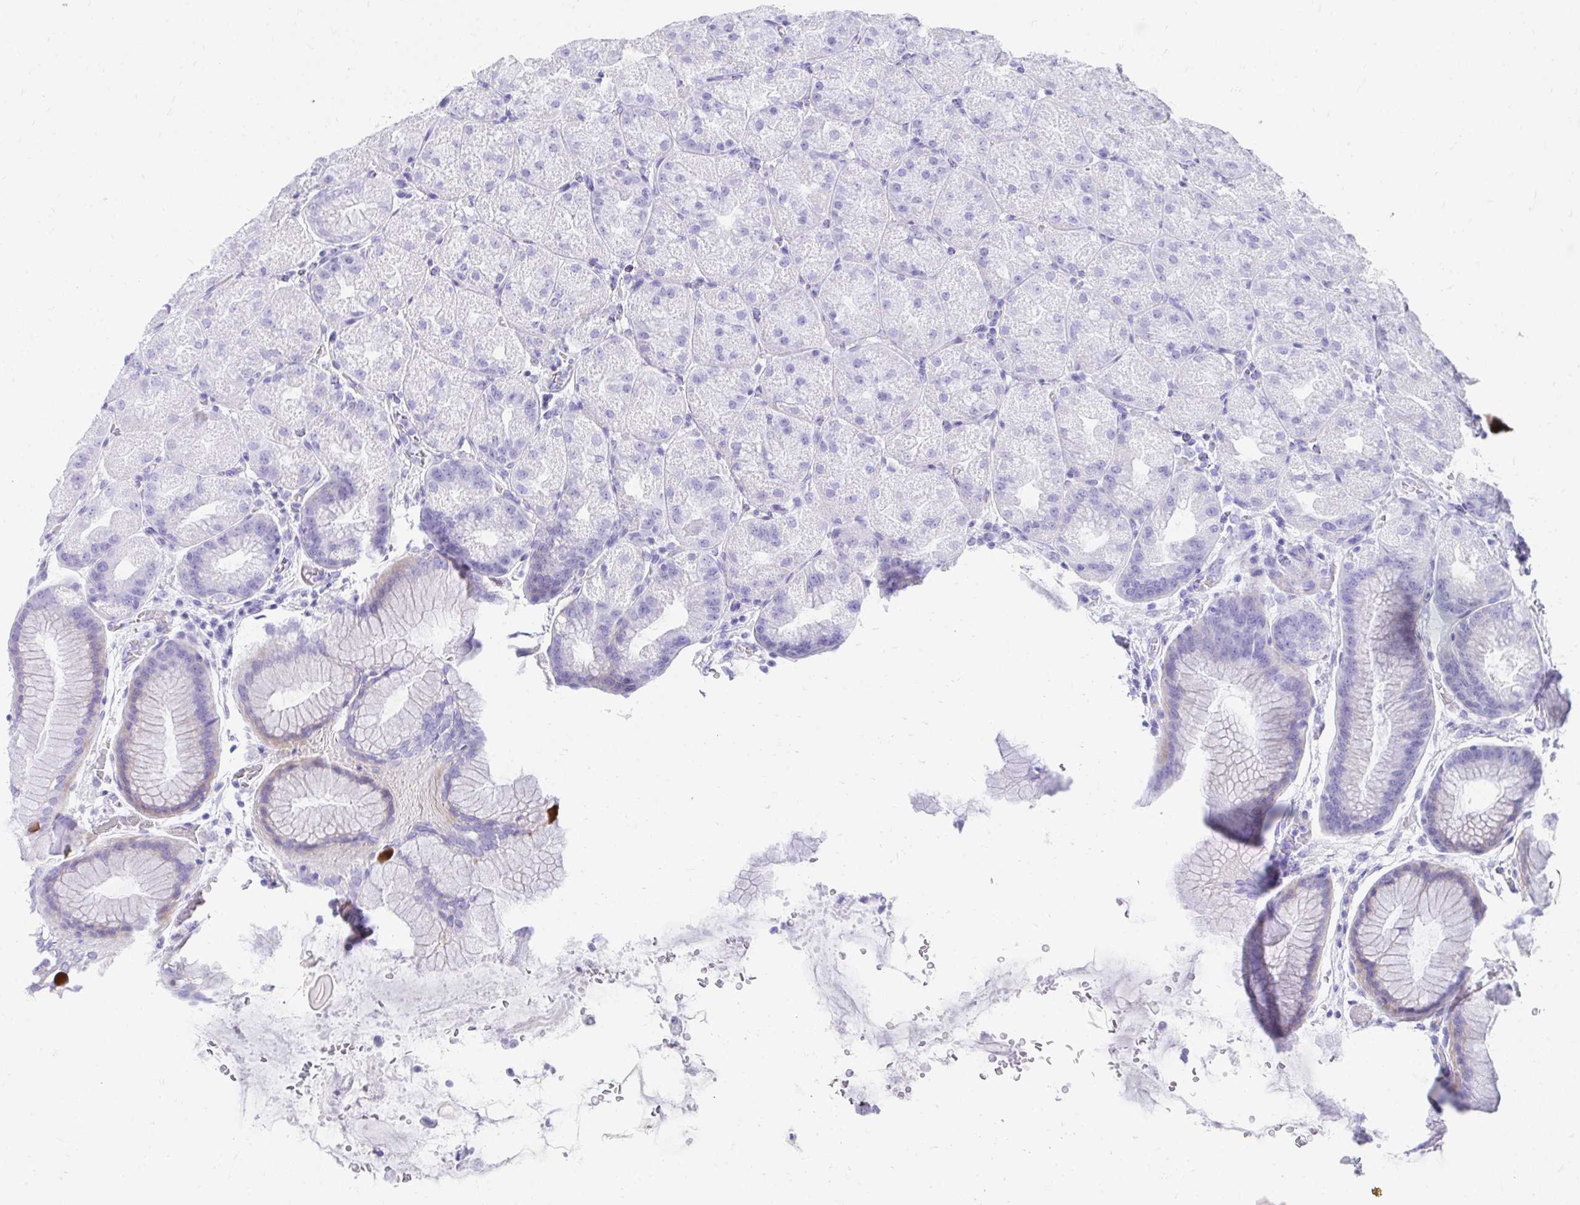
{"staining": {"intensity": "negative", "quantity": "none", "location": "none"}, "tissue": "stomach", "cell_type": "Glandular cells", "image_type": "normal", "snomed": [{"axis": "morphology", "description": "Normal tissue, NOS"}, {"axis": "topography", "description": "Stomach, upper"}, {"axis": "topography", "description": "Stomach"}], "caption": "The micrograph shows no staining of glandular cells in unremarkable stomach.", "gene": "TNNT1", "patient": {"sex": "male", "age": 48}}